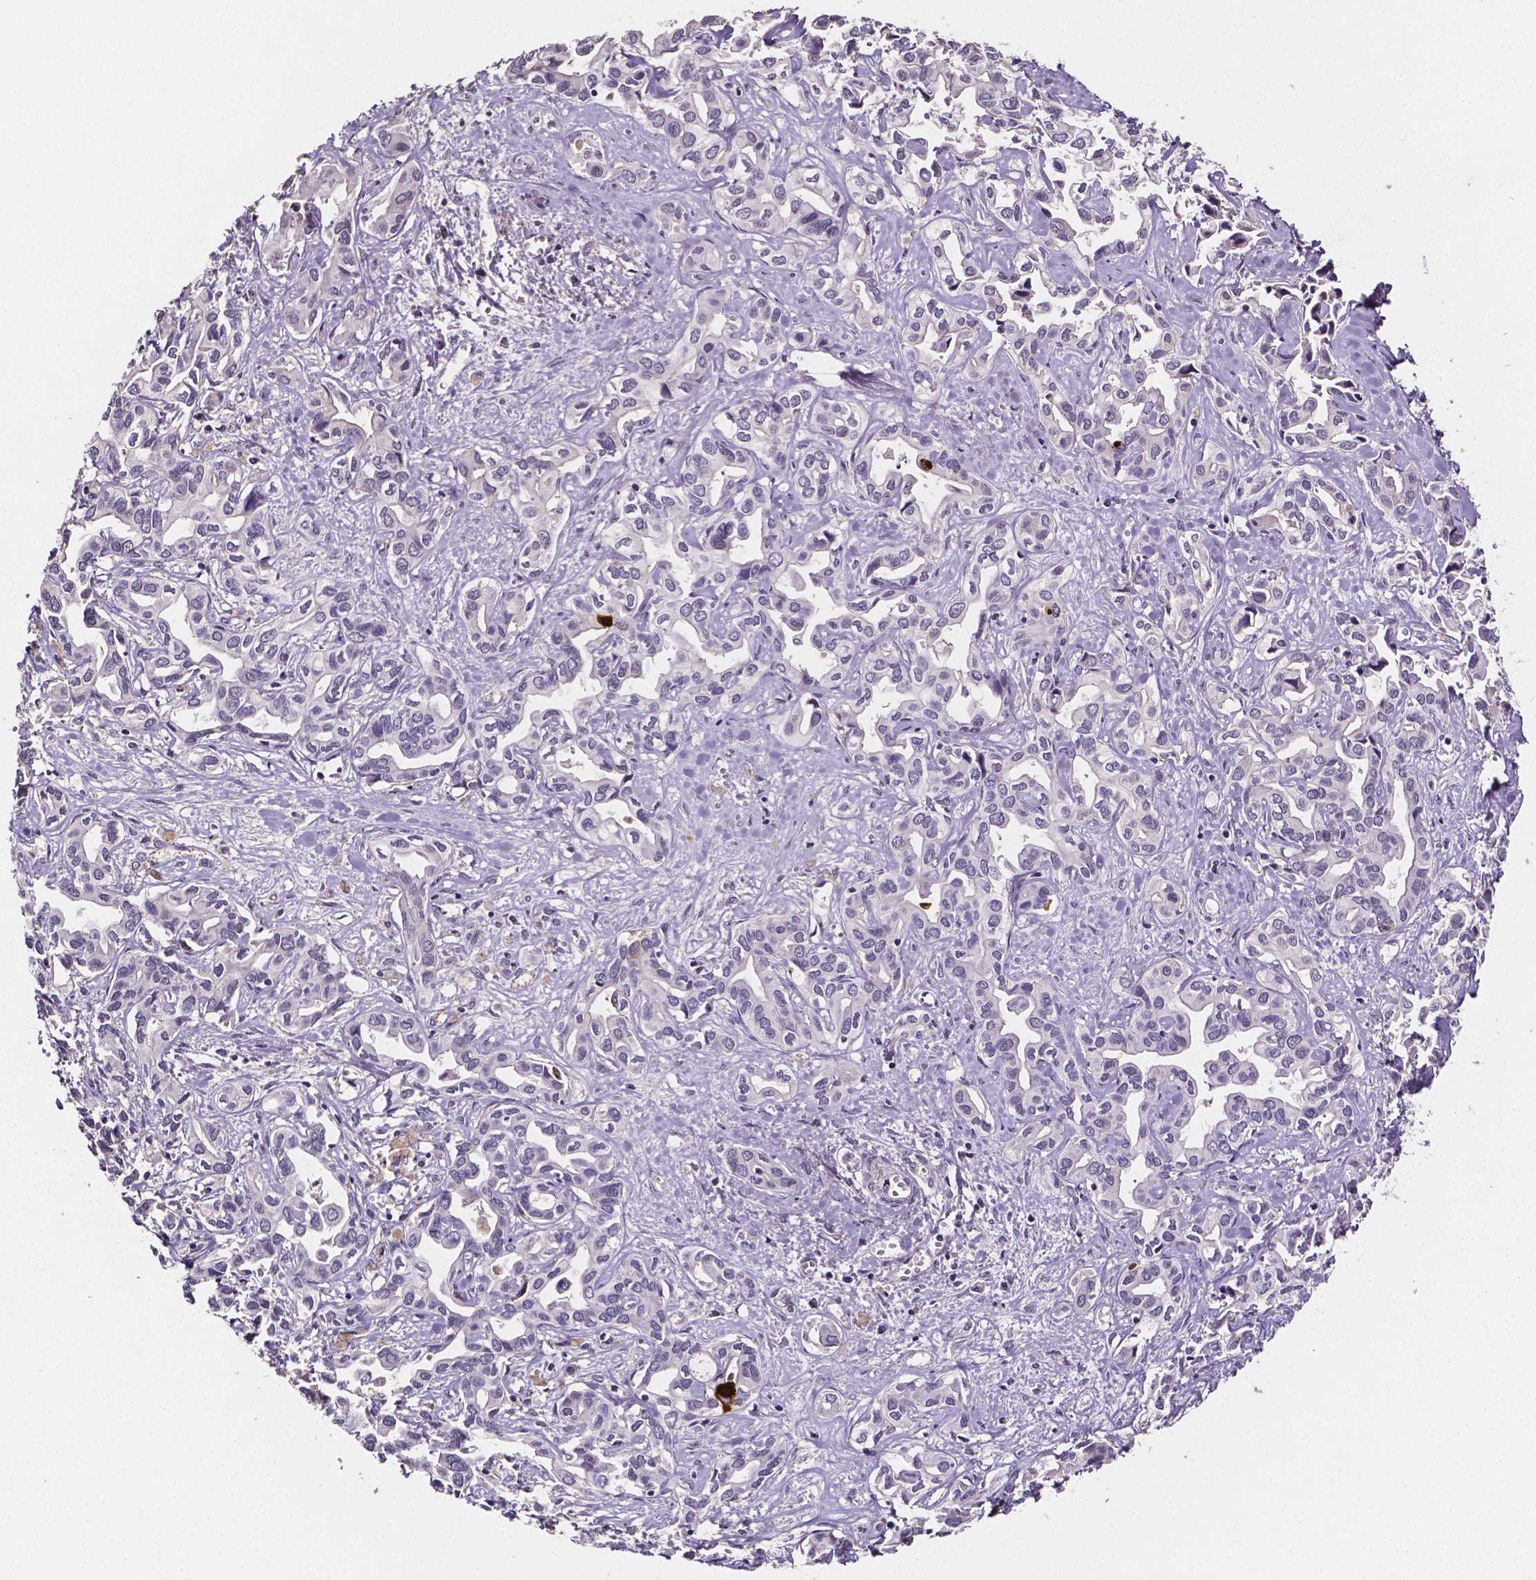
{"staining": {"intensity": "negative", "quantity": "none", "location": "none"}, "tissue": "liver cancer", "cell_type": "Tumor cells", "image_type": "cancer", "snomed": [{"axis": "morphology", "description": "Cholangiocarcinoma"}, {"axis": "topography", "description": "Liver"}], "caption": "A high-resolution image shows IHC staining of liver cancer, which displays no significant staining in tumor cells. (DAB (3,3'-diaminobenzidine) immunohistochemistry visualized using brightfield microscopy, high magnification).", "gene": "NRGN", "patient": {"sex": "female", "age": 64}}